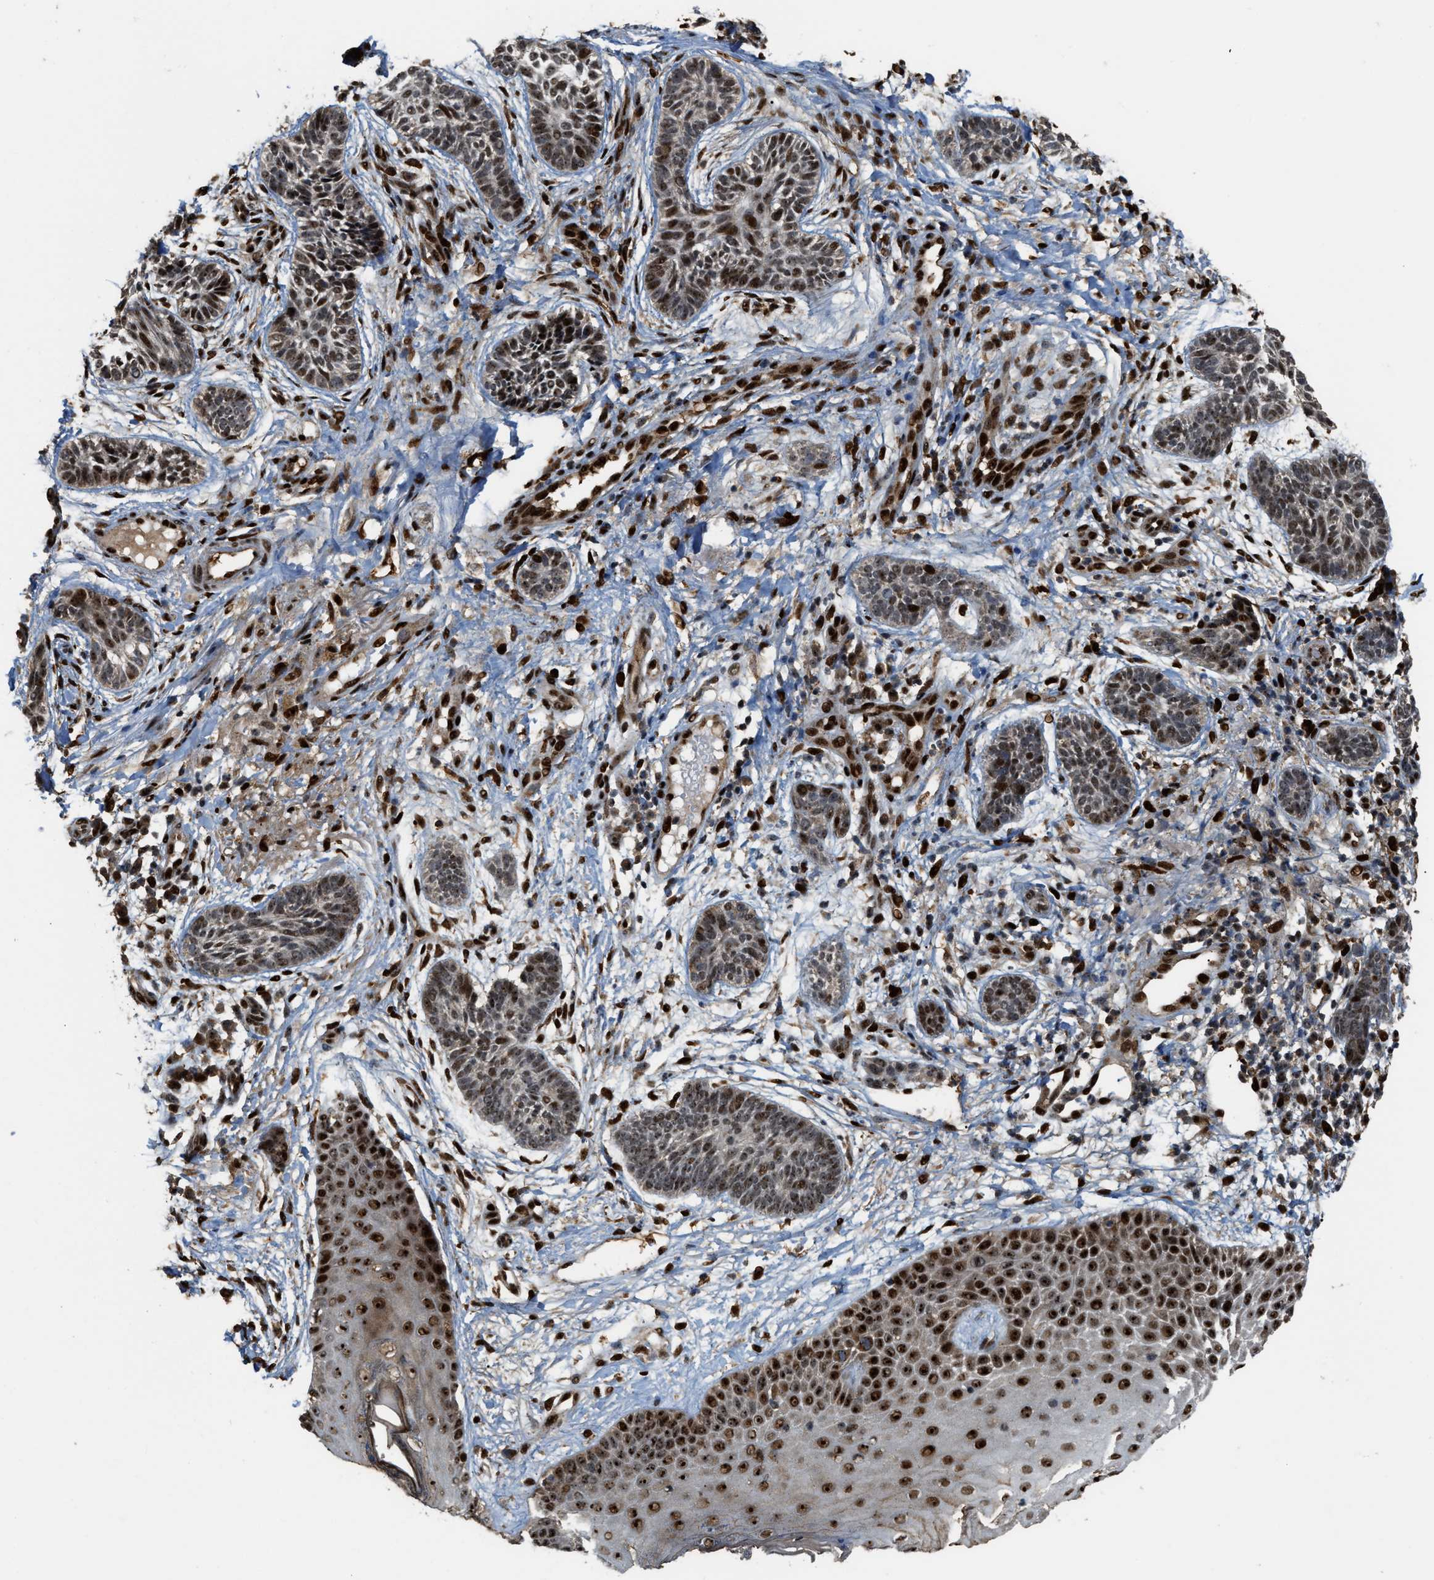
{"staining": {"intensity": "moderate", "quantity": ">75%", "location": "nuclear"}, "tissue": "skin cancer", "cell_type": "Tumor cells", "image_type": "cancer", "snomed": [{"axis": "morphology", "description": "Normal tissue, NOS"}, {"axis": "morphology", "description": "Basal cell carcinoma"}, {"axis": "topography", "description": "Skin"}], "caption": "A high-resolution photomicrograph shows IHC staining of skin basal cell carcinoma, which demonstrates moderate nuclear staining in about >75% of tumor cells.", "gene": "ZNF687", "patient": {"sex": "male", "age": 63}}